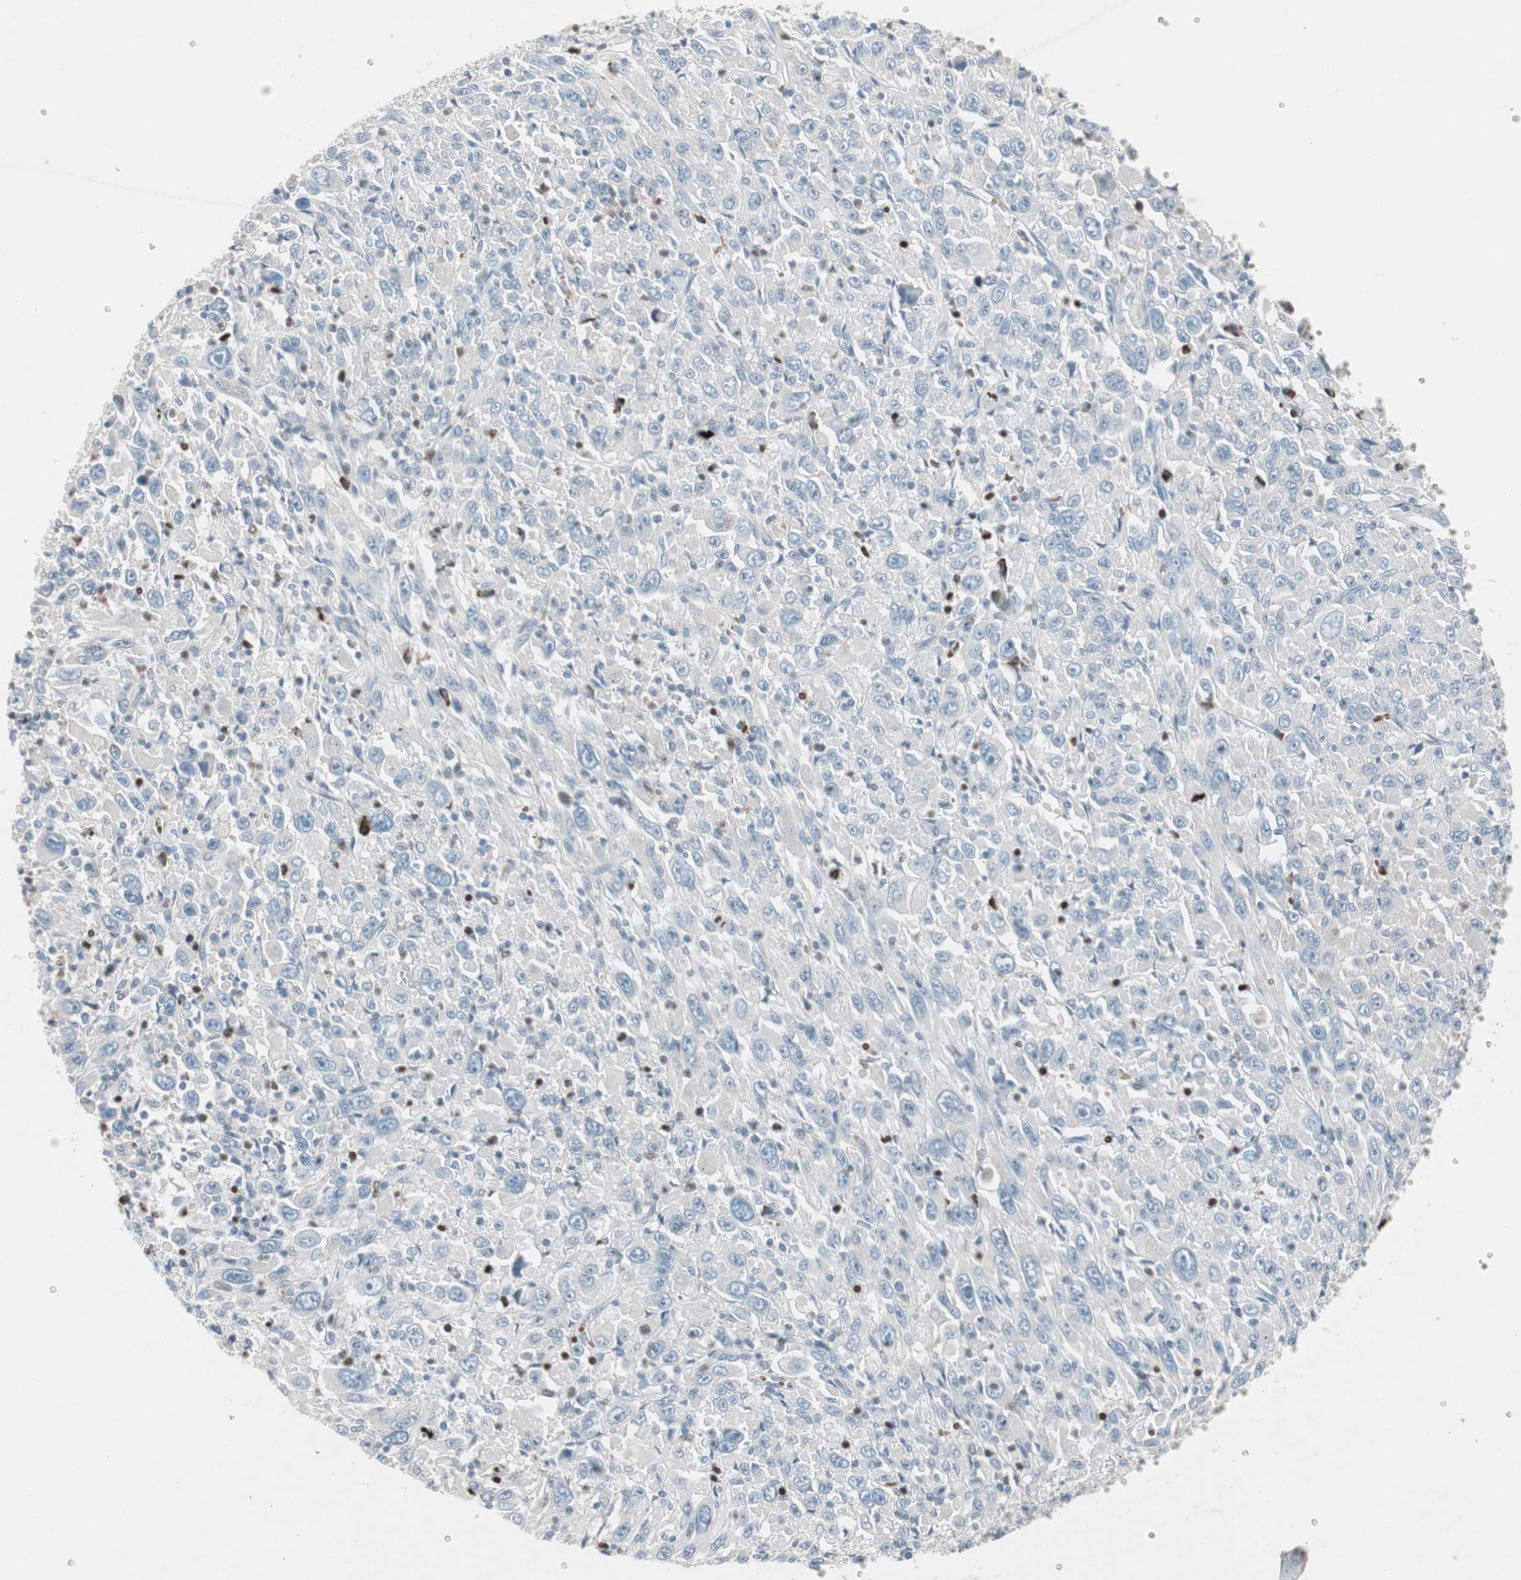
{"staining": {"intensity": "negative", "quantity": "none", "location": "none"}, "tissue": "melanoma", "cell_type": "Tumor cells", "image_type": "cancer", "snomed": [{"axis": "morphology", "description": "Malignant melanoma, Metastatic site"}, {"axis": "topography", "description": "Skin"}], "caption": "The immunohistochemistry (IHC) histopathology image has no significant positivity in tumor cells of malignant melanoma (metastatic site) tissue.", "gene": "GRB7", "patient": {"sex": "female", "age": 56}}